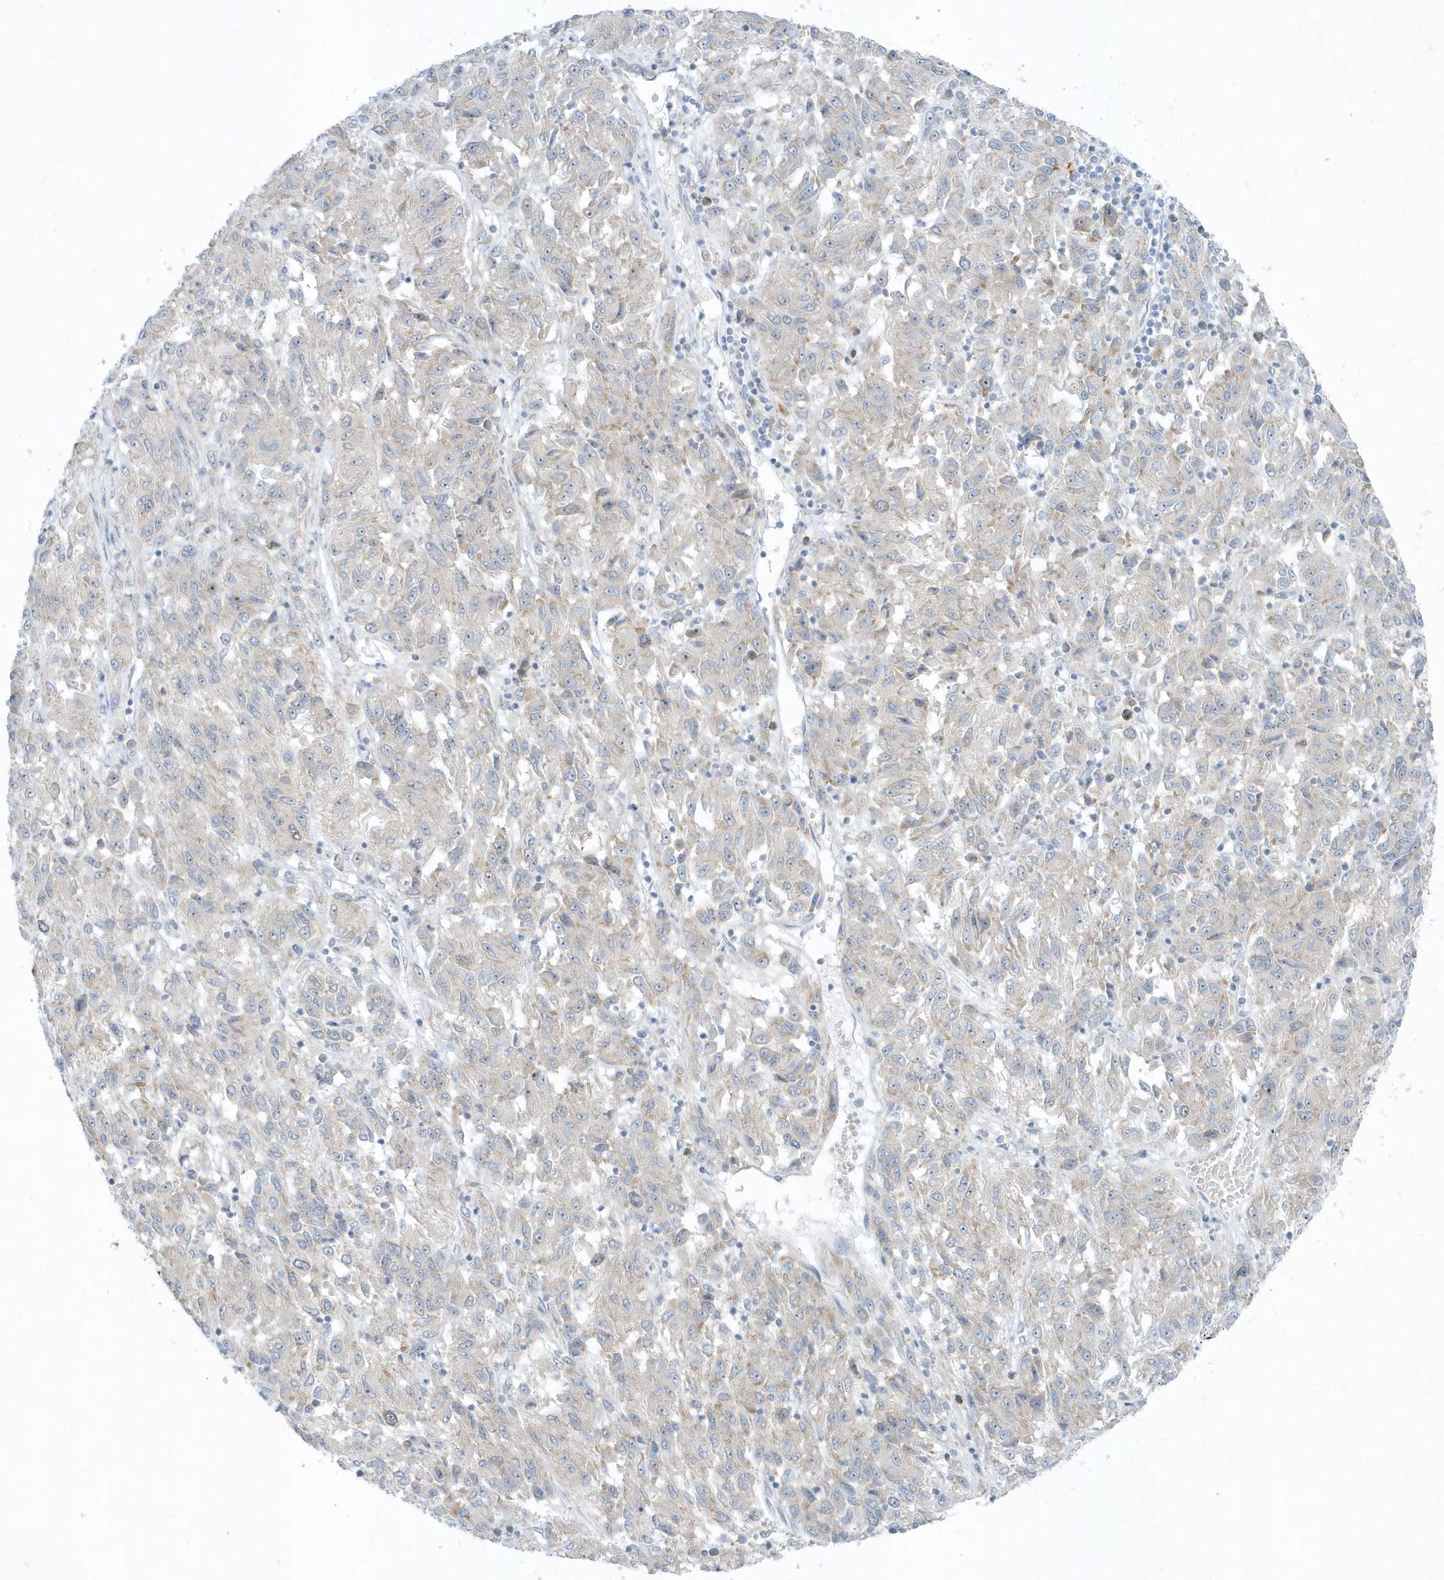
{"staining": {"intensity": "weak", "quantity": "<25%", "location": "cytoplasmic/membranous"}, "tissue": "melanoma", "cell_type": "Tumor cells", "image_type": "cancer", "snomed": [{"axis": "morphology", "description": "Malignant melanoma, Metastatic site"}, {"axis": "topography", "description": "Lung"}], "caption": "The histopathology image exhibits no staining of tumor cells in malignant melanoma (metastatic site).", "gene": "SCN3A", "patient": {"sex": "male", "age": 64}}